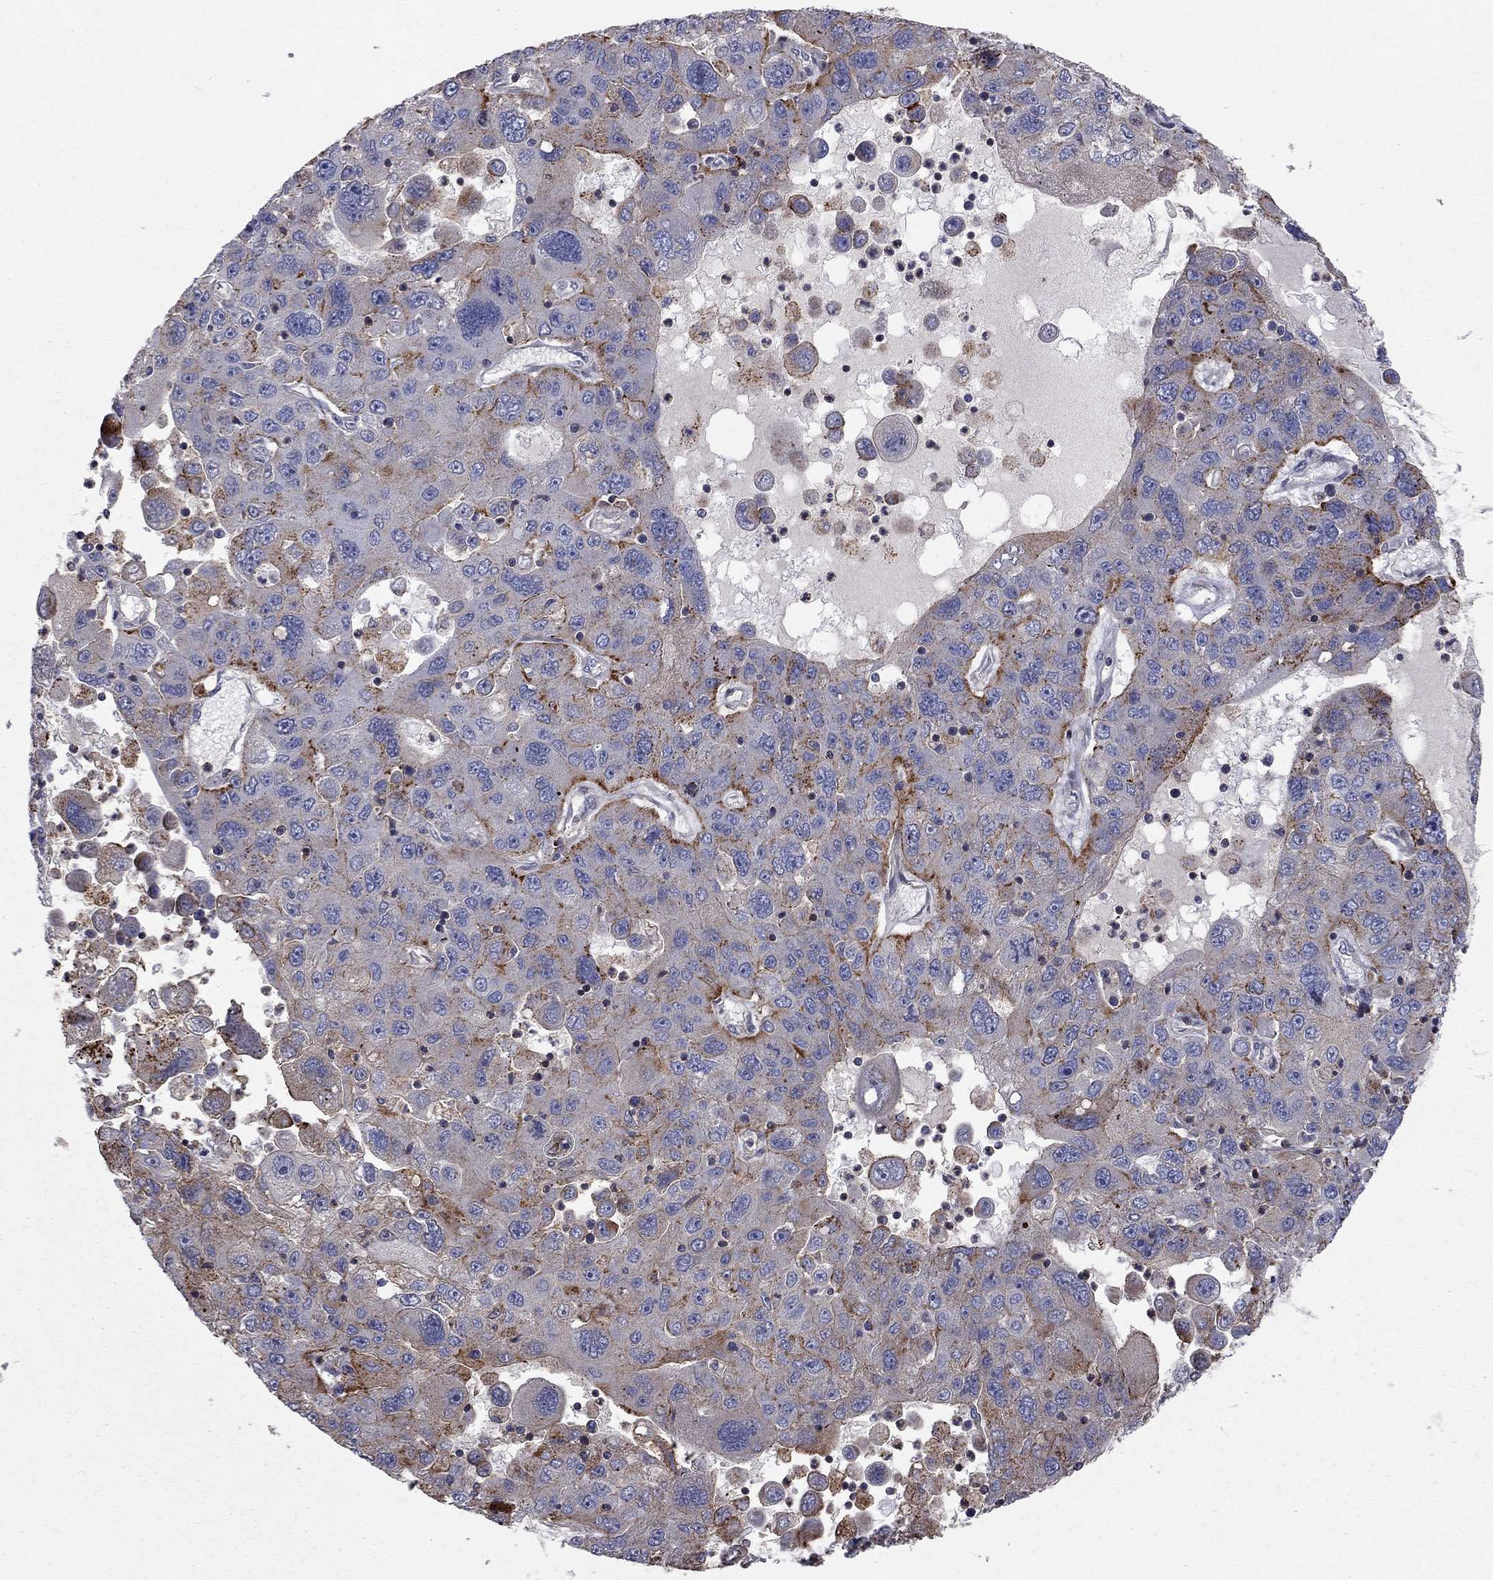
{"staining": {"intensity": "strong", "quantity": "25%-75%", "location": "cytoplasmic/membranous"}, "tissue": "stomach cancer", "cell_type": "Tumor cells", "image_type": "cancer", "snomed": [{"axis": "morphology", "description": "Adenocarcinoma, NOS"}, {"axis": "topography", "description": "Stomach"}], "caption": "This image displays immunohistochemistry staining of stomach cancer (adenocarcinoma), with high strong cytoplasmic/membranous staining in approximately 25%-75% of tumor cells.", "gene": "ERN2", "patient": {"sex": "male", "age": 56}}